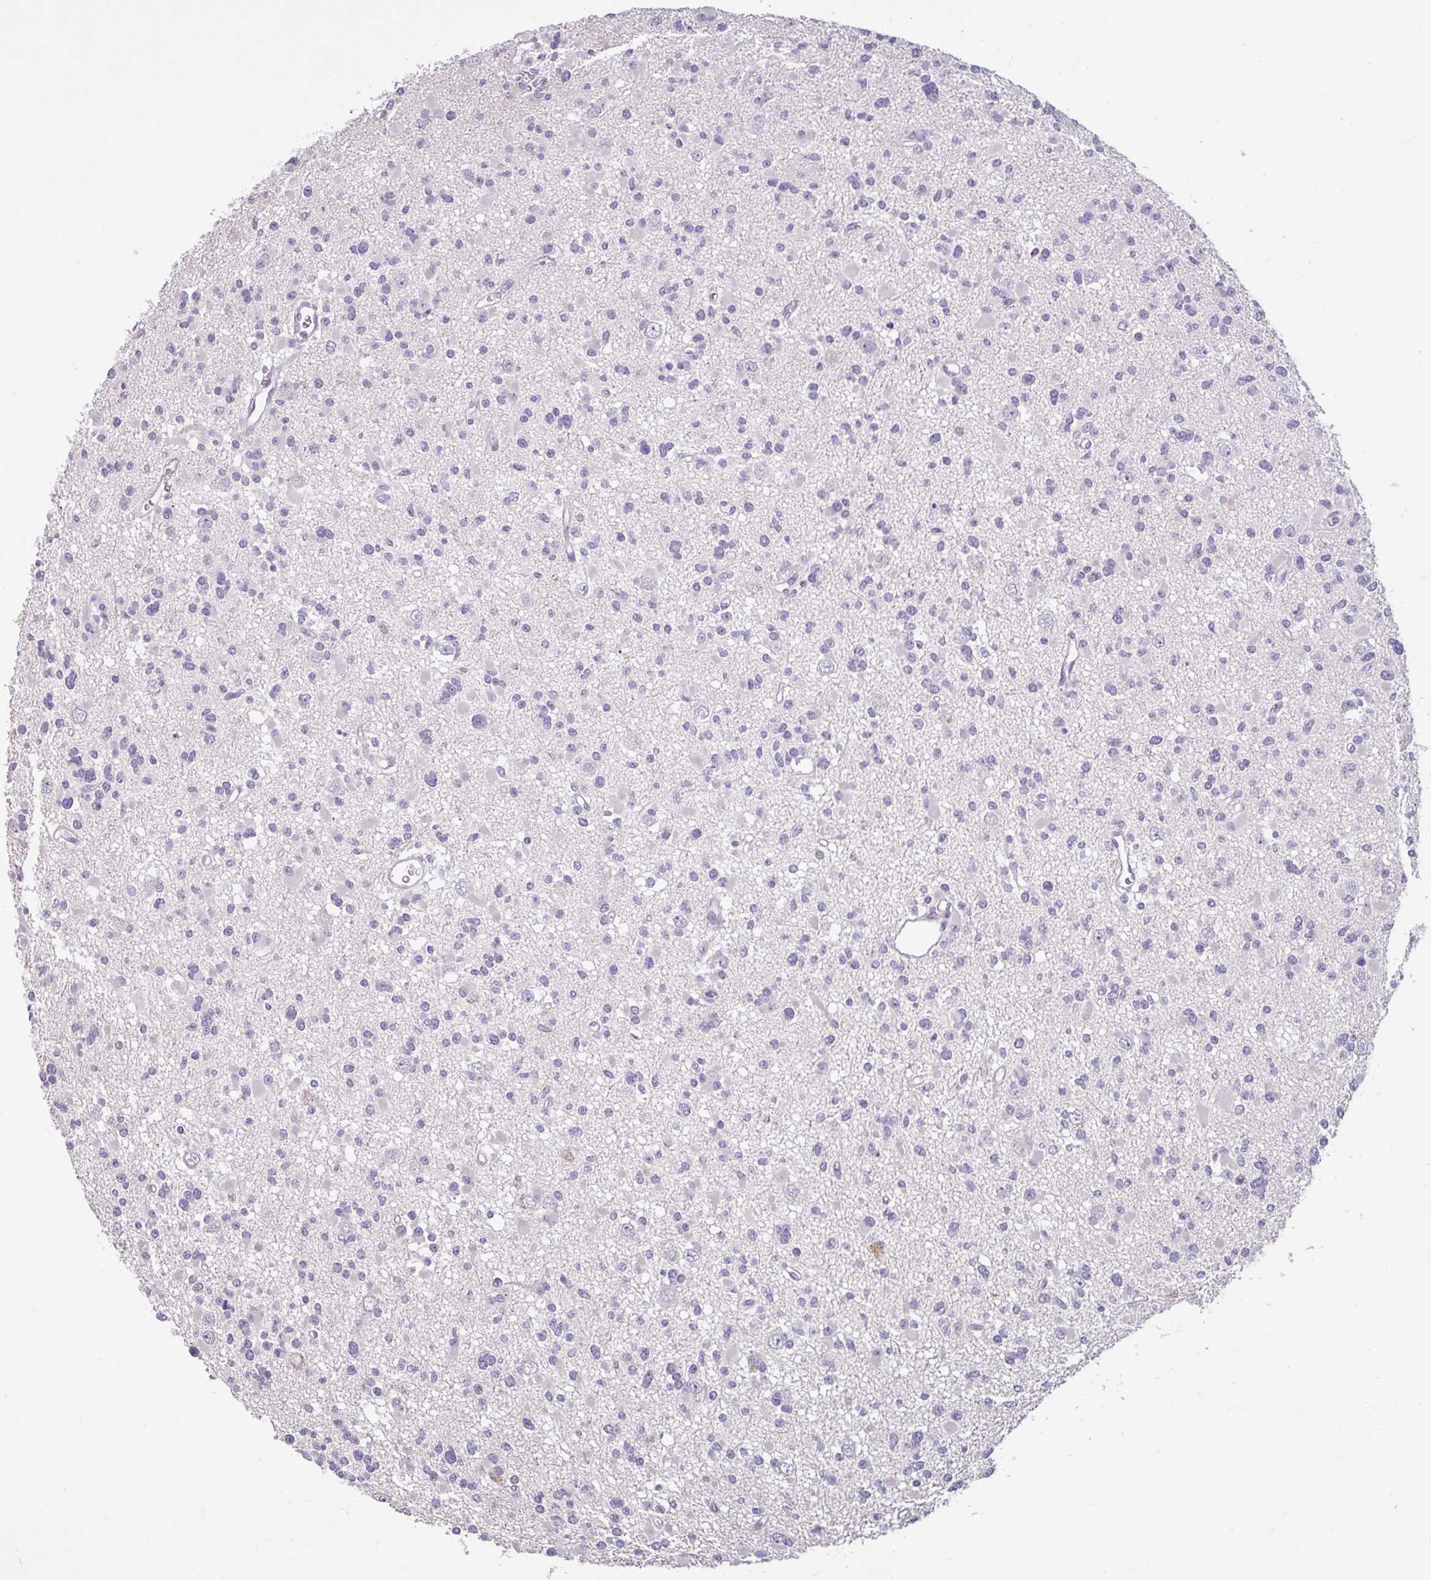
{"staining": {"intensity": "negative", "quantity": "none", "location": "none"}, "tissue": "glioma", "cell_type": "Tumor cells", "image_type": "cancer", "snomed": [{"axis": "morphology", "description": "Glioma, malignant, Low grade"}, {"axis": "topography", "description": "Brain"}], "caption": "Immunohistochemistry (IHC) photomicrograph of neoplastic tissue: glioma stained with DAB shows no significant protein positivity in tumor cells.", "gene": "CDH19", "patient": {"sex": "female", "age": 22}}